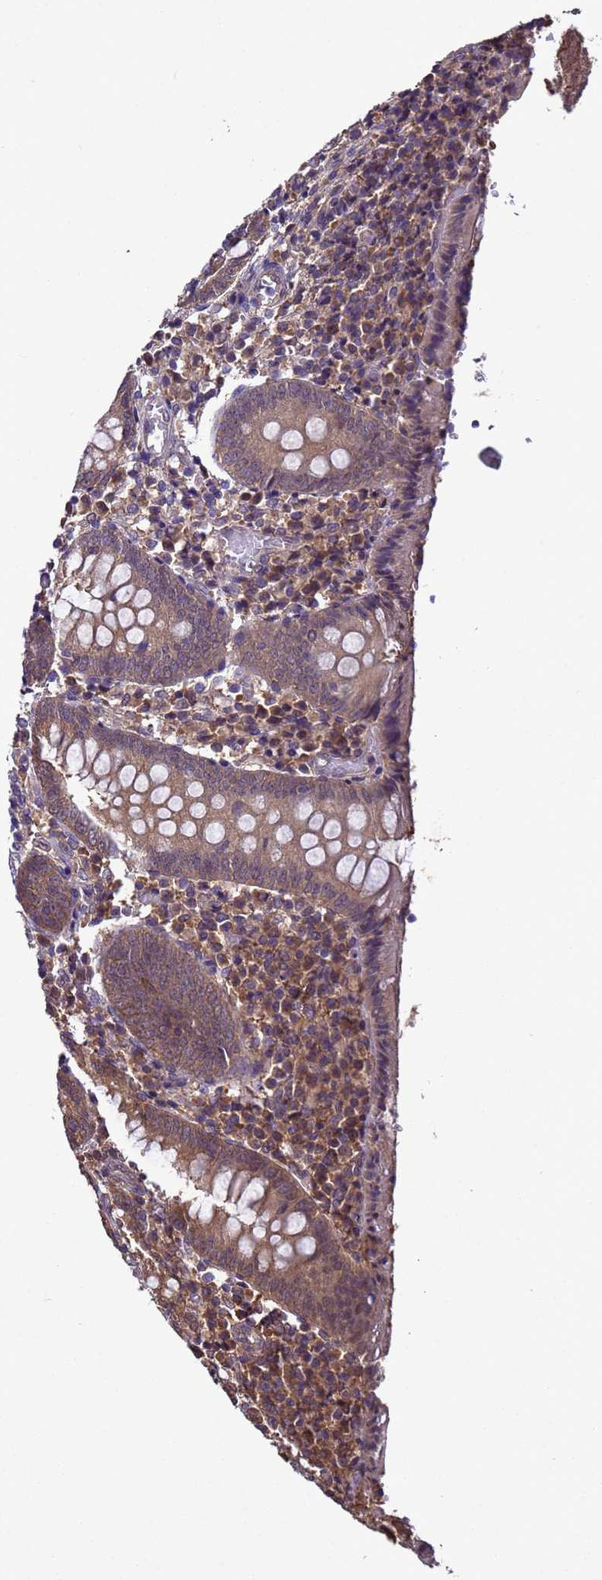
{"staining": {"intensity": "moderate", "quantity": ">75%", "location": "cytoplasmic/membranous"}, "tissue": "appendix", "cell_type": "Glandular cells", "image_type": "normal", "snomed": [{"axis": "morphology", "description": "Normal tissue, NOS"}, {"axis": "topography", "description": "Appendix"}], "caption": "A high-resolution histopathology image shows immunohistochemistry (IHC) staining of unremarkable appendix, which shows moderate cytoplasmic/membranous expression in about >75% of glandular cells.", "gene": "ZFP69B", "patient": {"sex": "female", "age": 17}}